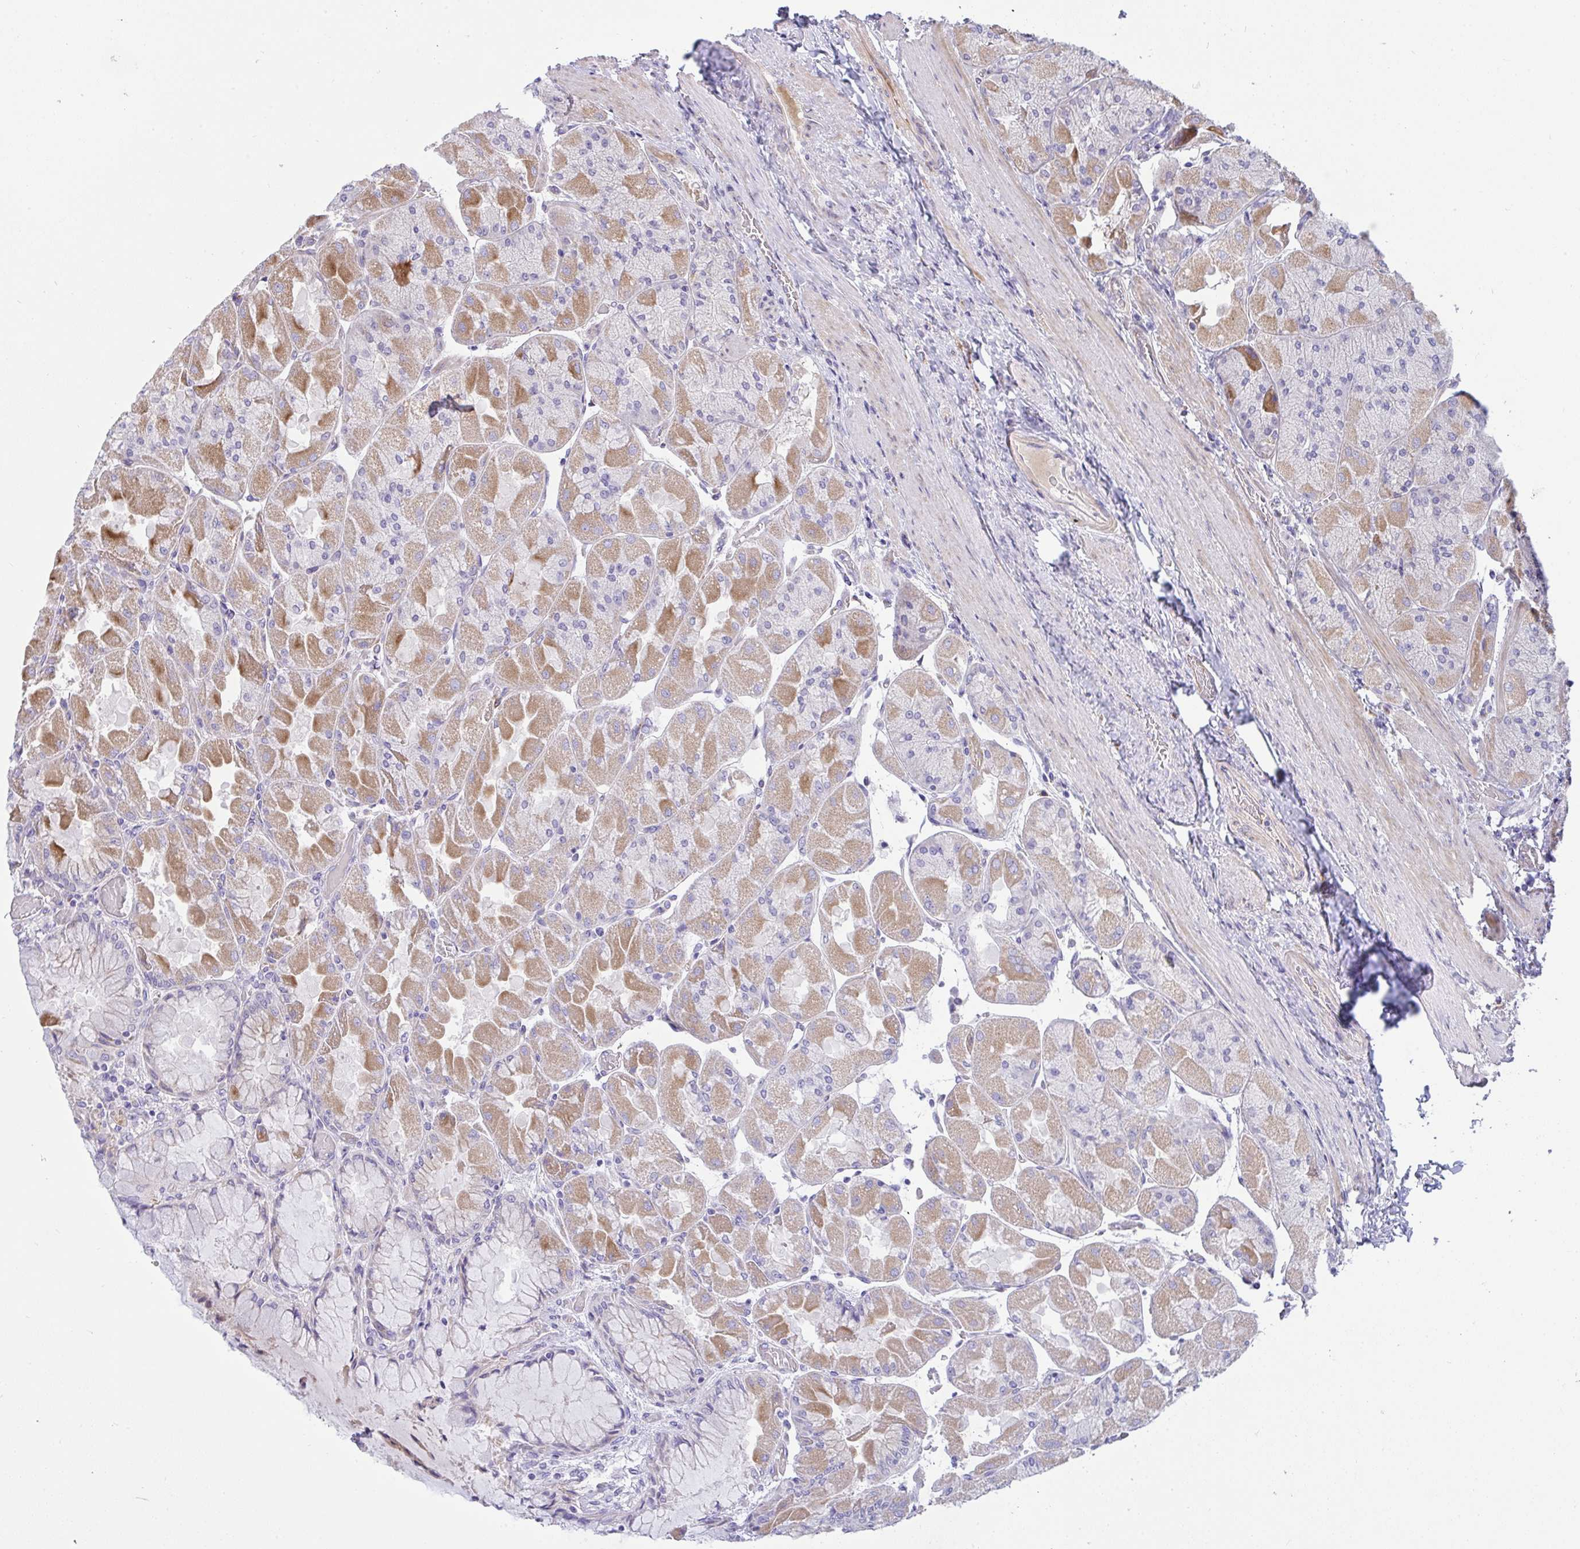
{"staining": {"intensity": "moderate", "quantity": "25%-75%", "location": "cytoplasmic/membranous"}, "tissue": "stomach", "cell_type": "Glandular cells", "image_type": "normal", "snomed": [{"axis": "morphology", "description": "Normal tissue, NOS"}, {"axis": "topography", "description": "Stomach"}], "caption": "The immunohistochemical stain shows moderate cytoplasmic/membranous staining in glandular cells of benign stomach. Using DAB (3,3'-diaminobenzidine) (brown) and hematoxylin (blue) stains, captured at high magnification using brightfield microscopy.", "gene": "NTN1", "patient": {"sex": "female", "age": 61}}